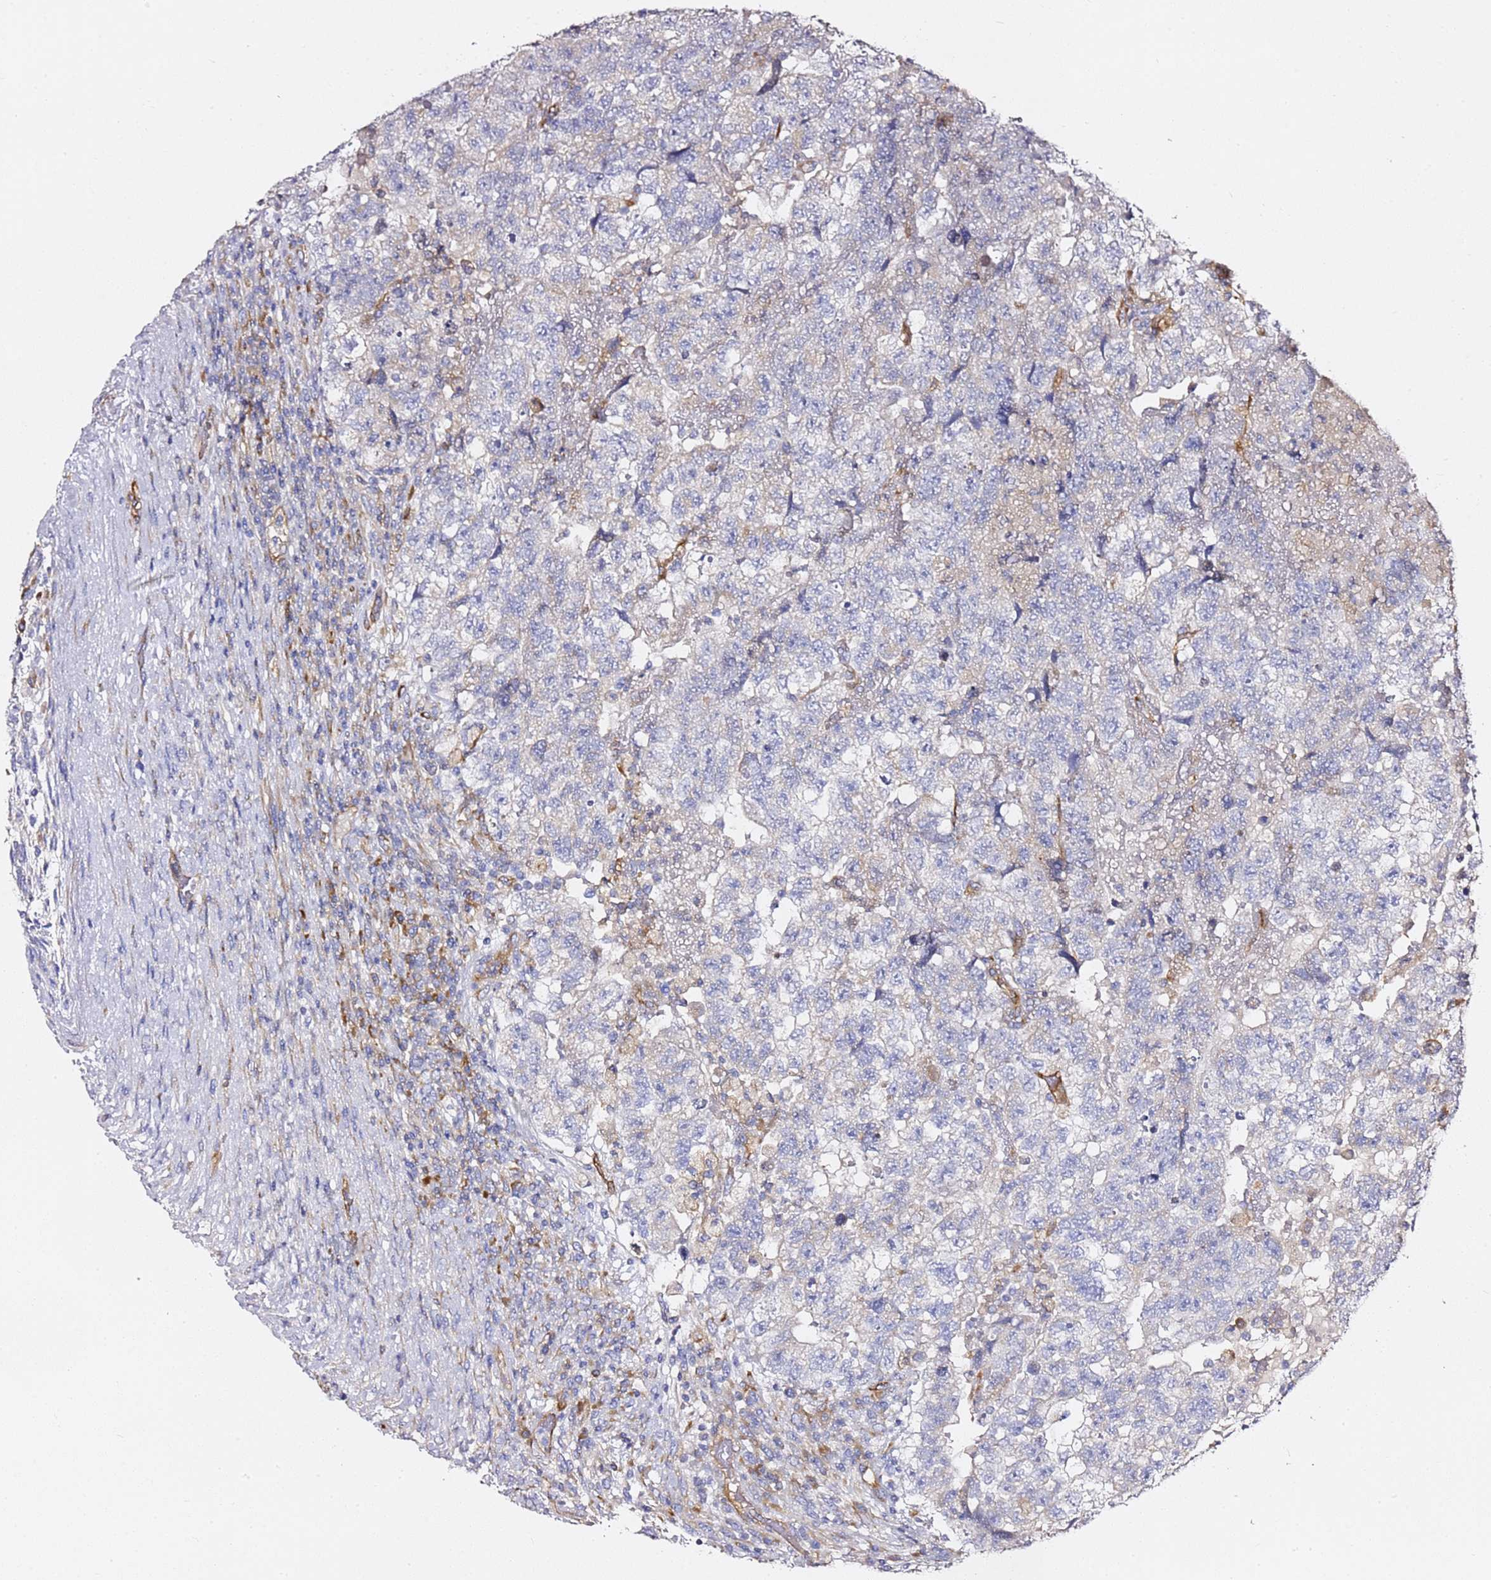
{"staining": {"intensity": "negative", "quantity": "none", "location": "none"}, "tissue": "testis cancer", "cell_type": "Tumor cells", "image_type": "cancer", "snomed": [{"axis": "morphology", "description": "Normal tissue, NOS"}, {"axis": "morphology", "description": "Carcinoma, Embryonal, NOS"}, {"axis": "topography", "description": "Testis"}], "caption": "This histopathology image is of testis cancer stained with IHC to label a protein in brown with the nuclei are counter-stained blue. There is no staining in tumor cells.", "gene": "KIF7", "patient": {"sex": "male", "age": 36}}